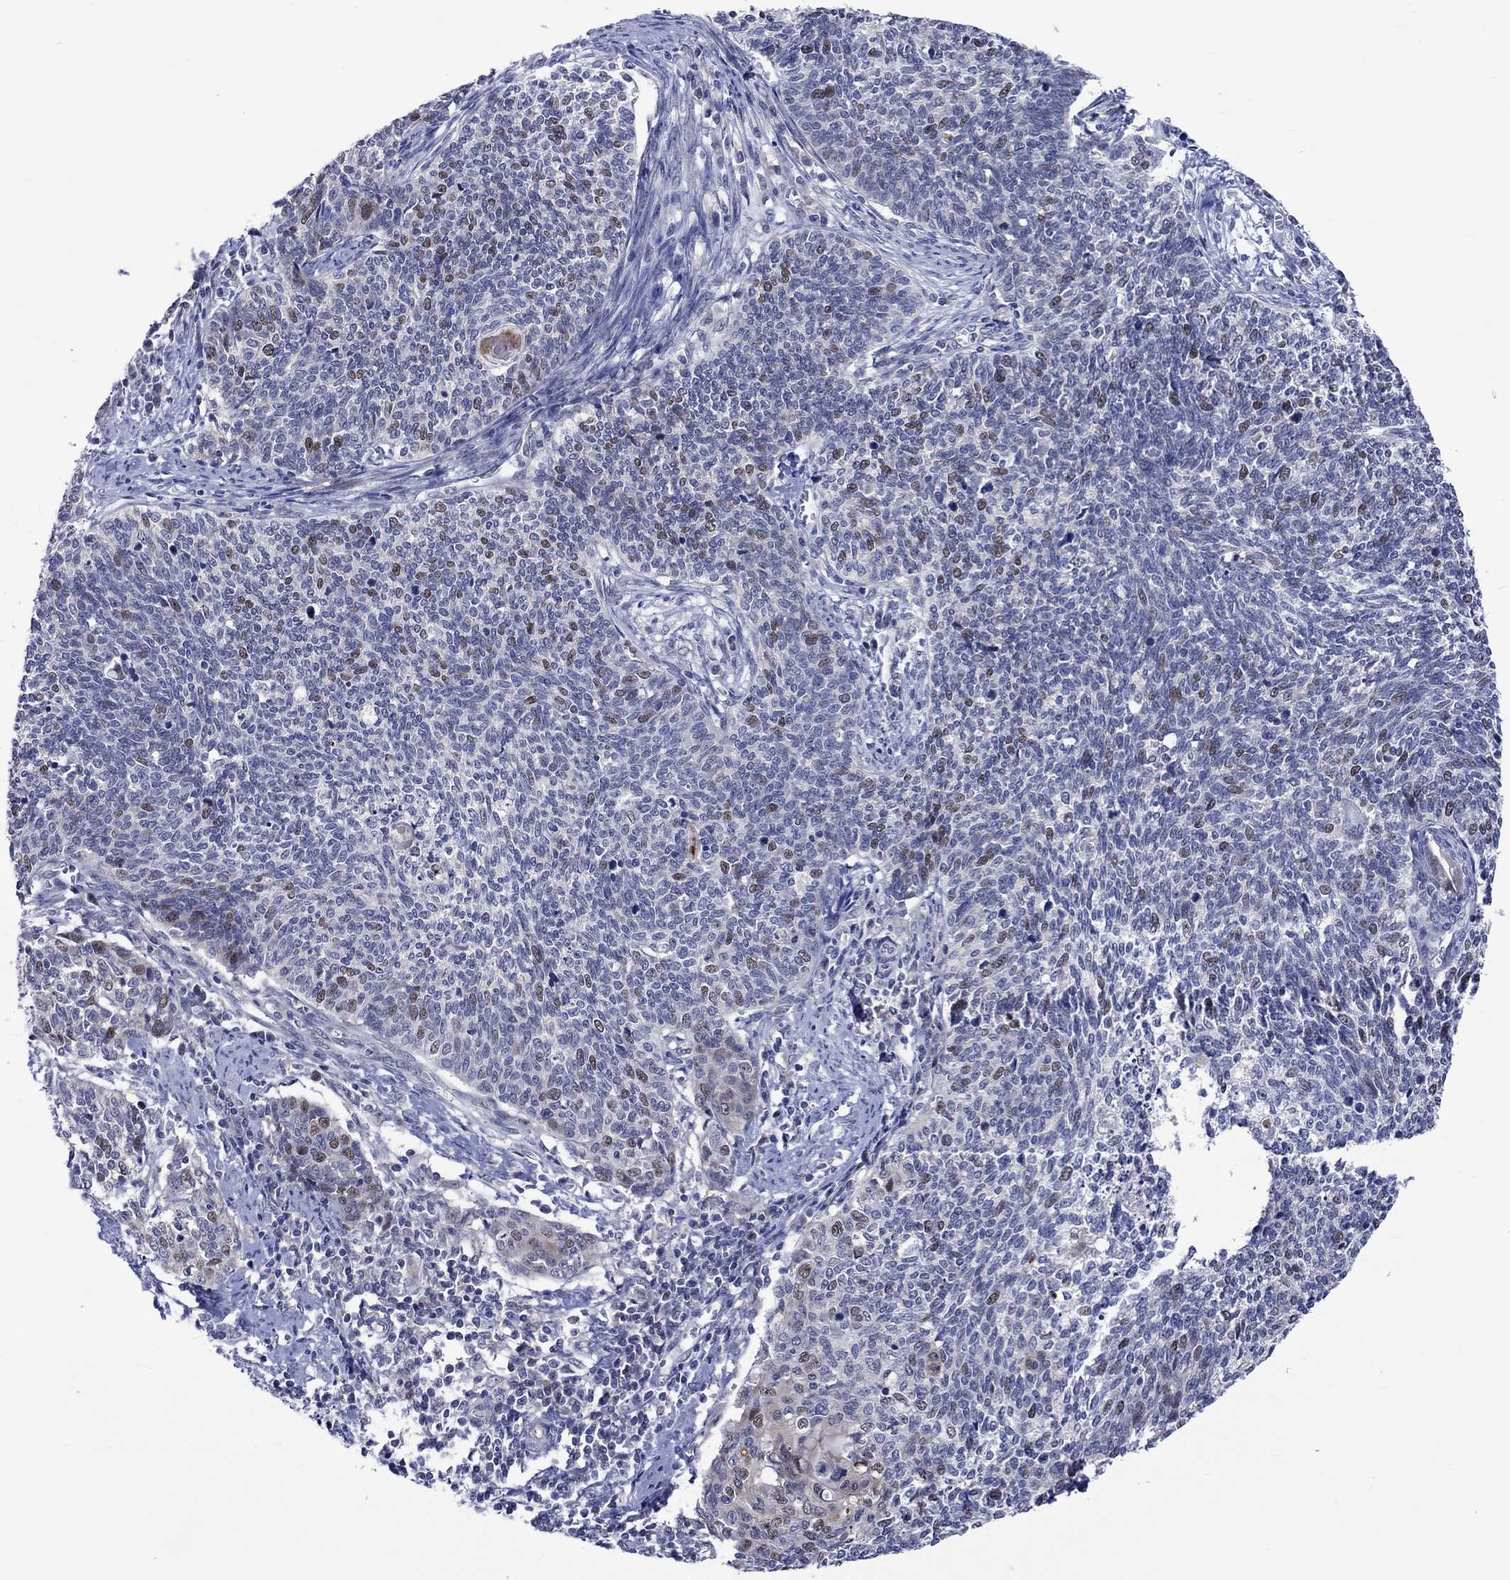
{"staining": {"intensity": "moderate", "quantity": "<25%", "location": "nuclear"}, "tissue": "cervical cancer", "cell_type": "Tumor cells", "image_type": "cancer", "snomed": [{"axis": "morphology", "description": "Squamous cell carcinoma, NOS"}, {"axis": "topography", "description": "Cervix"}], "caption": "This is a photomicrograph of immunohistochemistry staining of cervical cancer, which shows moderate staining in the nuclear of tumor cells.", "gene": "E2F8", "patient": {"sex": "female", "age": 39}}